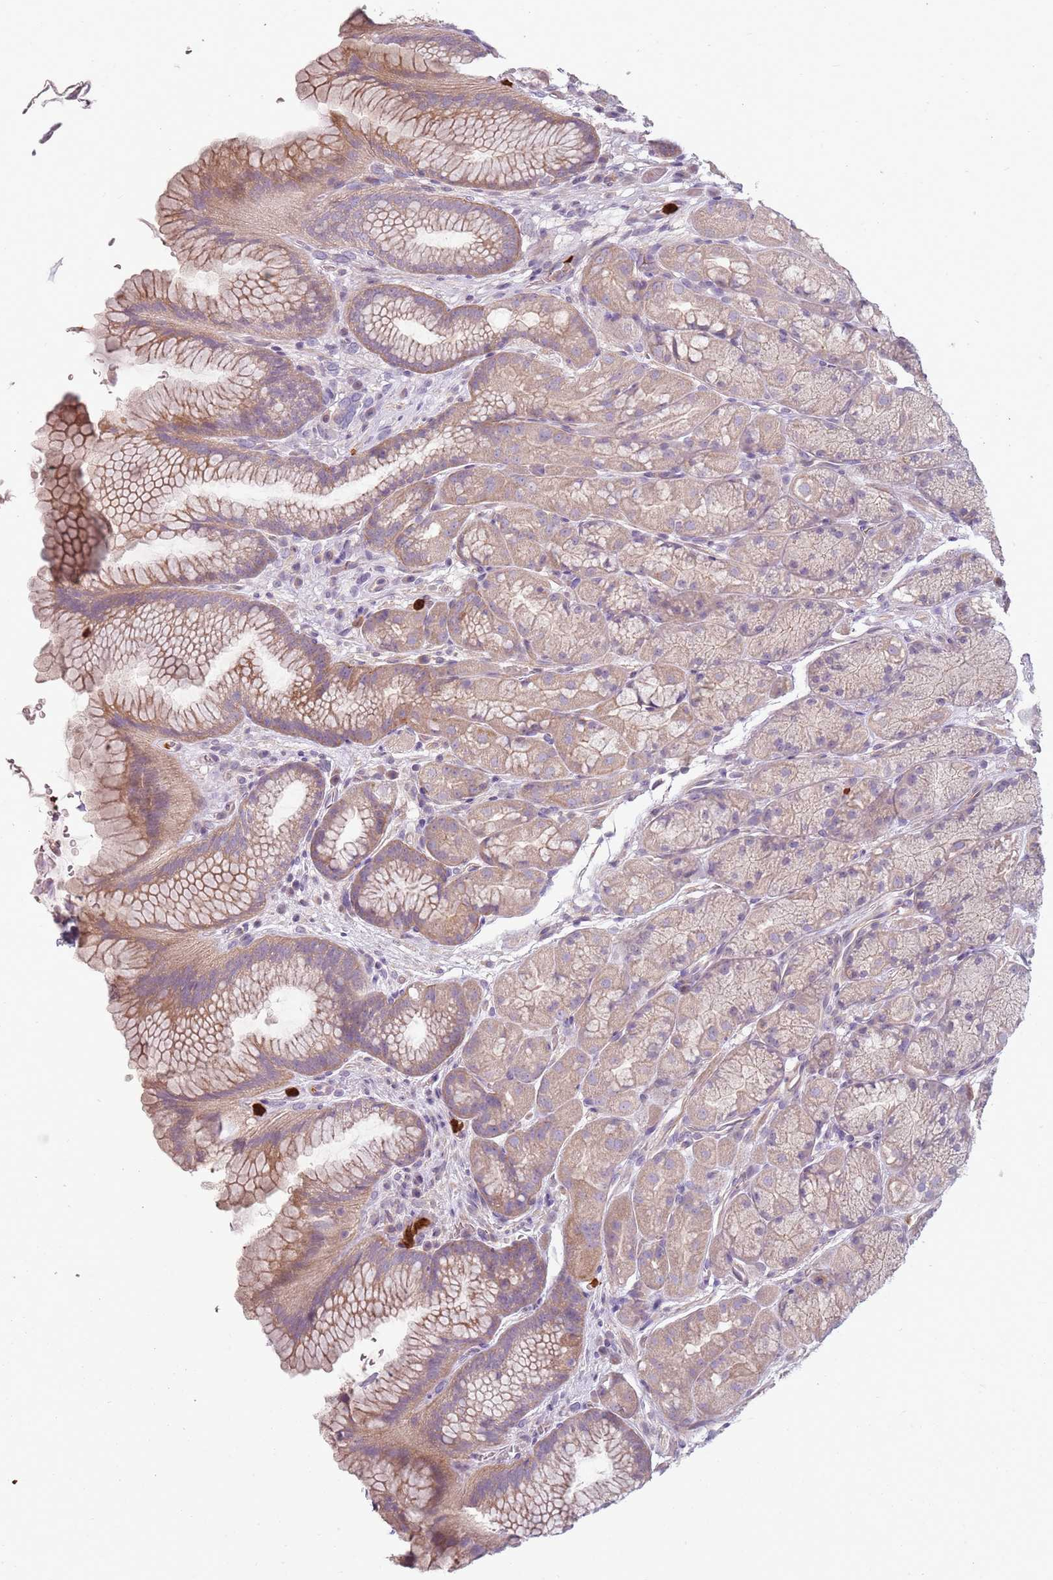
{"staining": {"intensity": "moderate", "quantity": "25%-75%", "location": "cytoplasmic/membranous"}, "tissue": "stomach", "cell_type": "Glandular cells", "image_type": "normal", "snomed": [{"axis": "morphology", "description": "Normal tissue, NOS"}, {"axis": "topography", "description": "Stomach"}], "caption": "High-magnification brightfield microscopy of unremarkable stomach stained with DAB (brown) and counterstained with hematoxylin (blue). glandular cells exhibit moderate cytoplasmic/membranous expression is appreciated in approximately25%-75% of cells.", "gene": "SPAG4", "patient": {"sex": "male", "age": 63}}